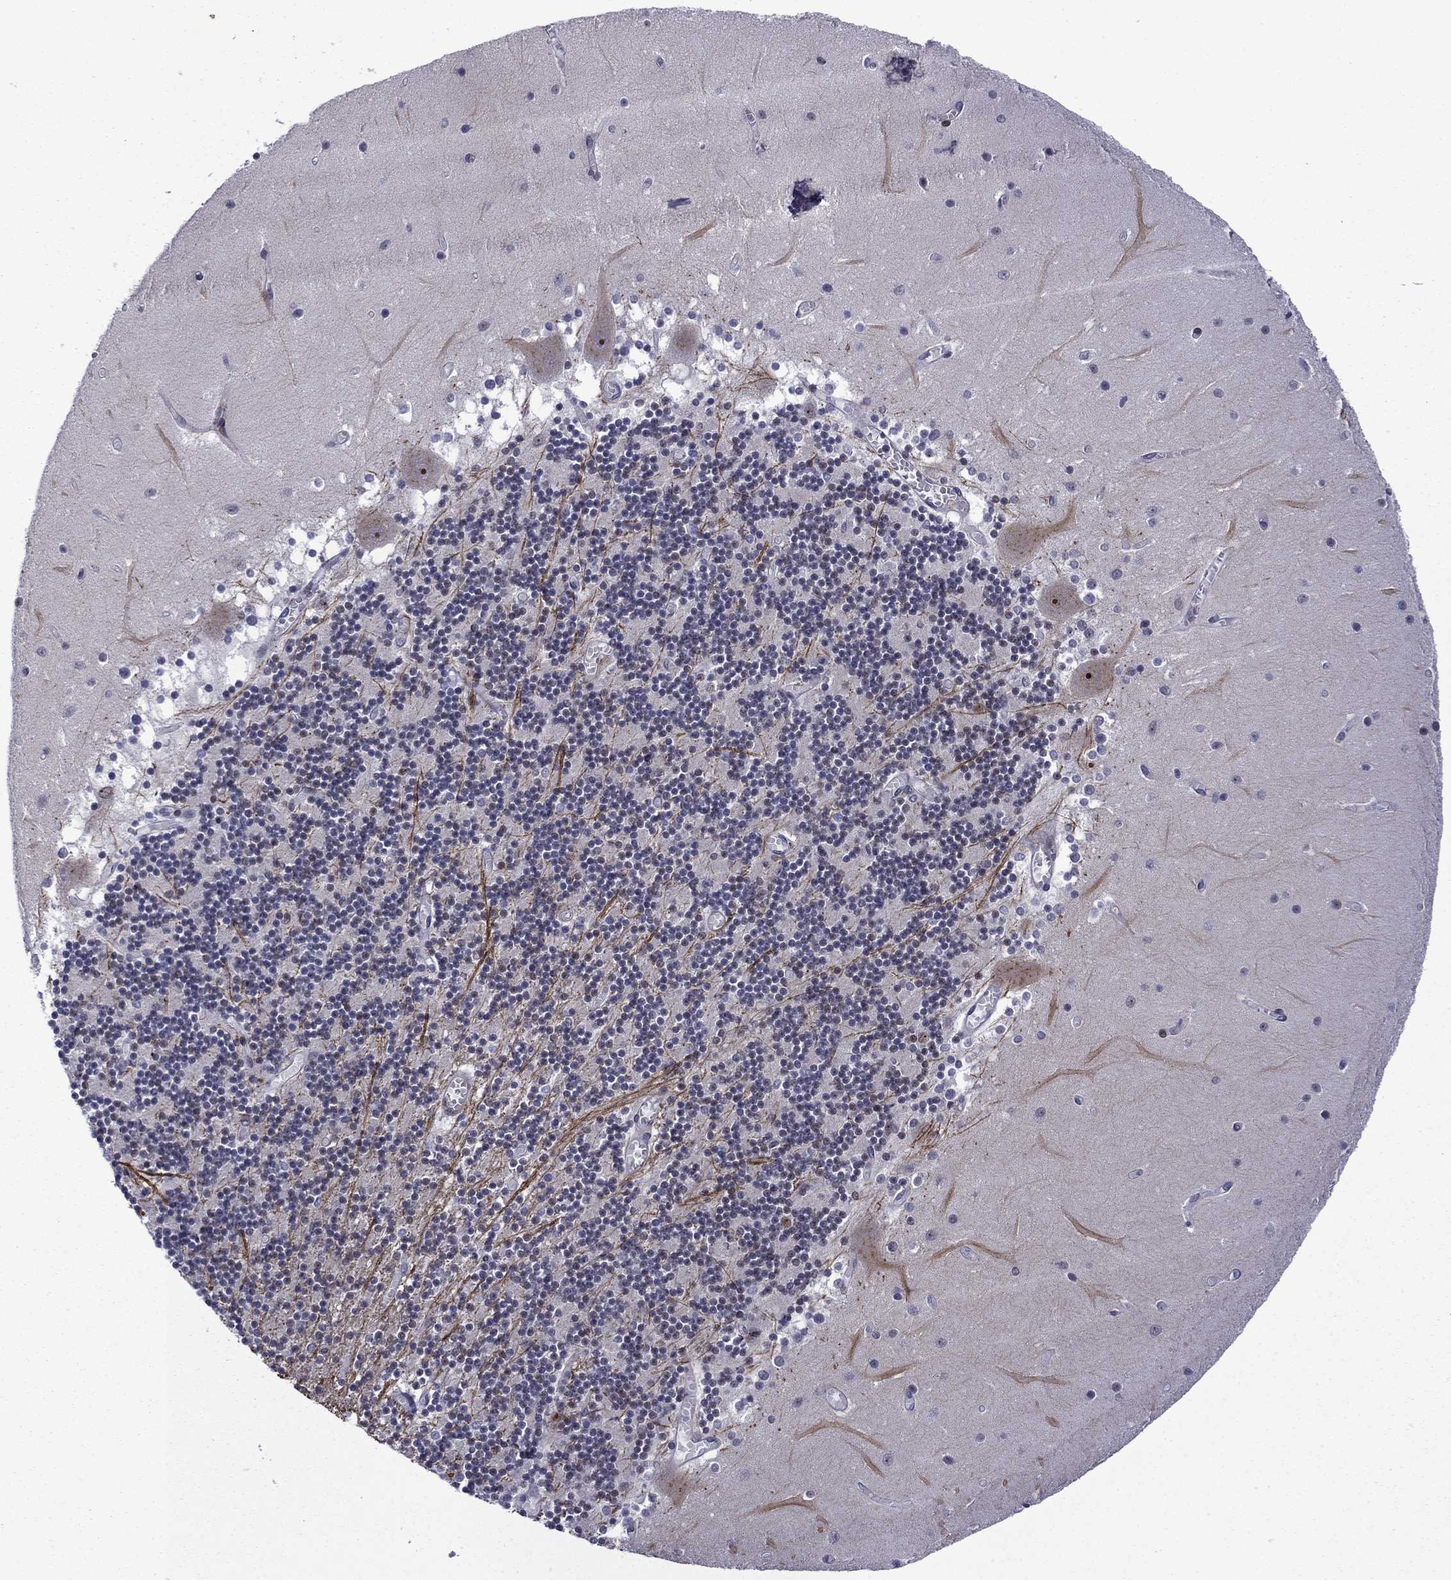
{"staining": {"intensity": "negative", "quantity": "none", "location": "none"}, "tissue": "cerebellum", "cell_type": "Cells in granular layer", "image_type": "normal", "snomed": [{"axis": "morphology", "description": "Normal tissue, NOS"}, {"axis": "topography", "description": "Cerebellum"}], "caption": "This is an IHC photomicrograph of benign cerebellum. There is no positivity in cells in granular layer.", "gene": "SURF2", "patient": {"sex": "female", "age": 28}}